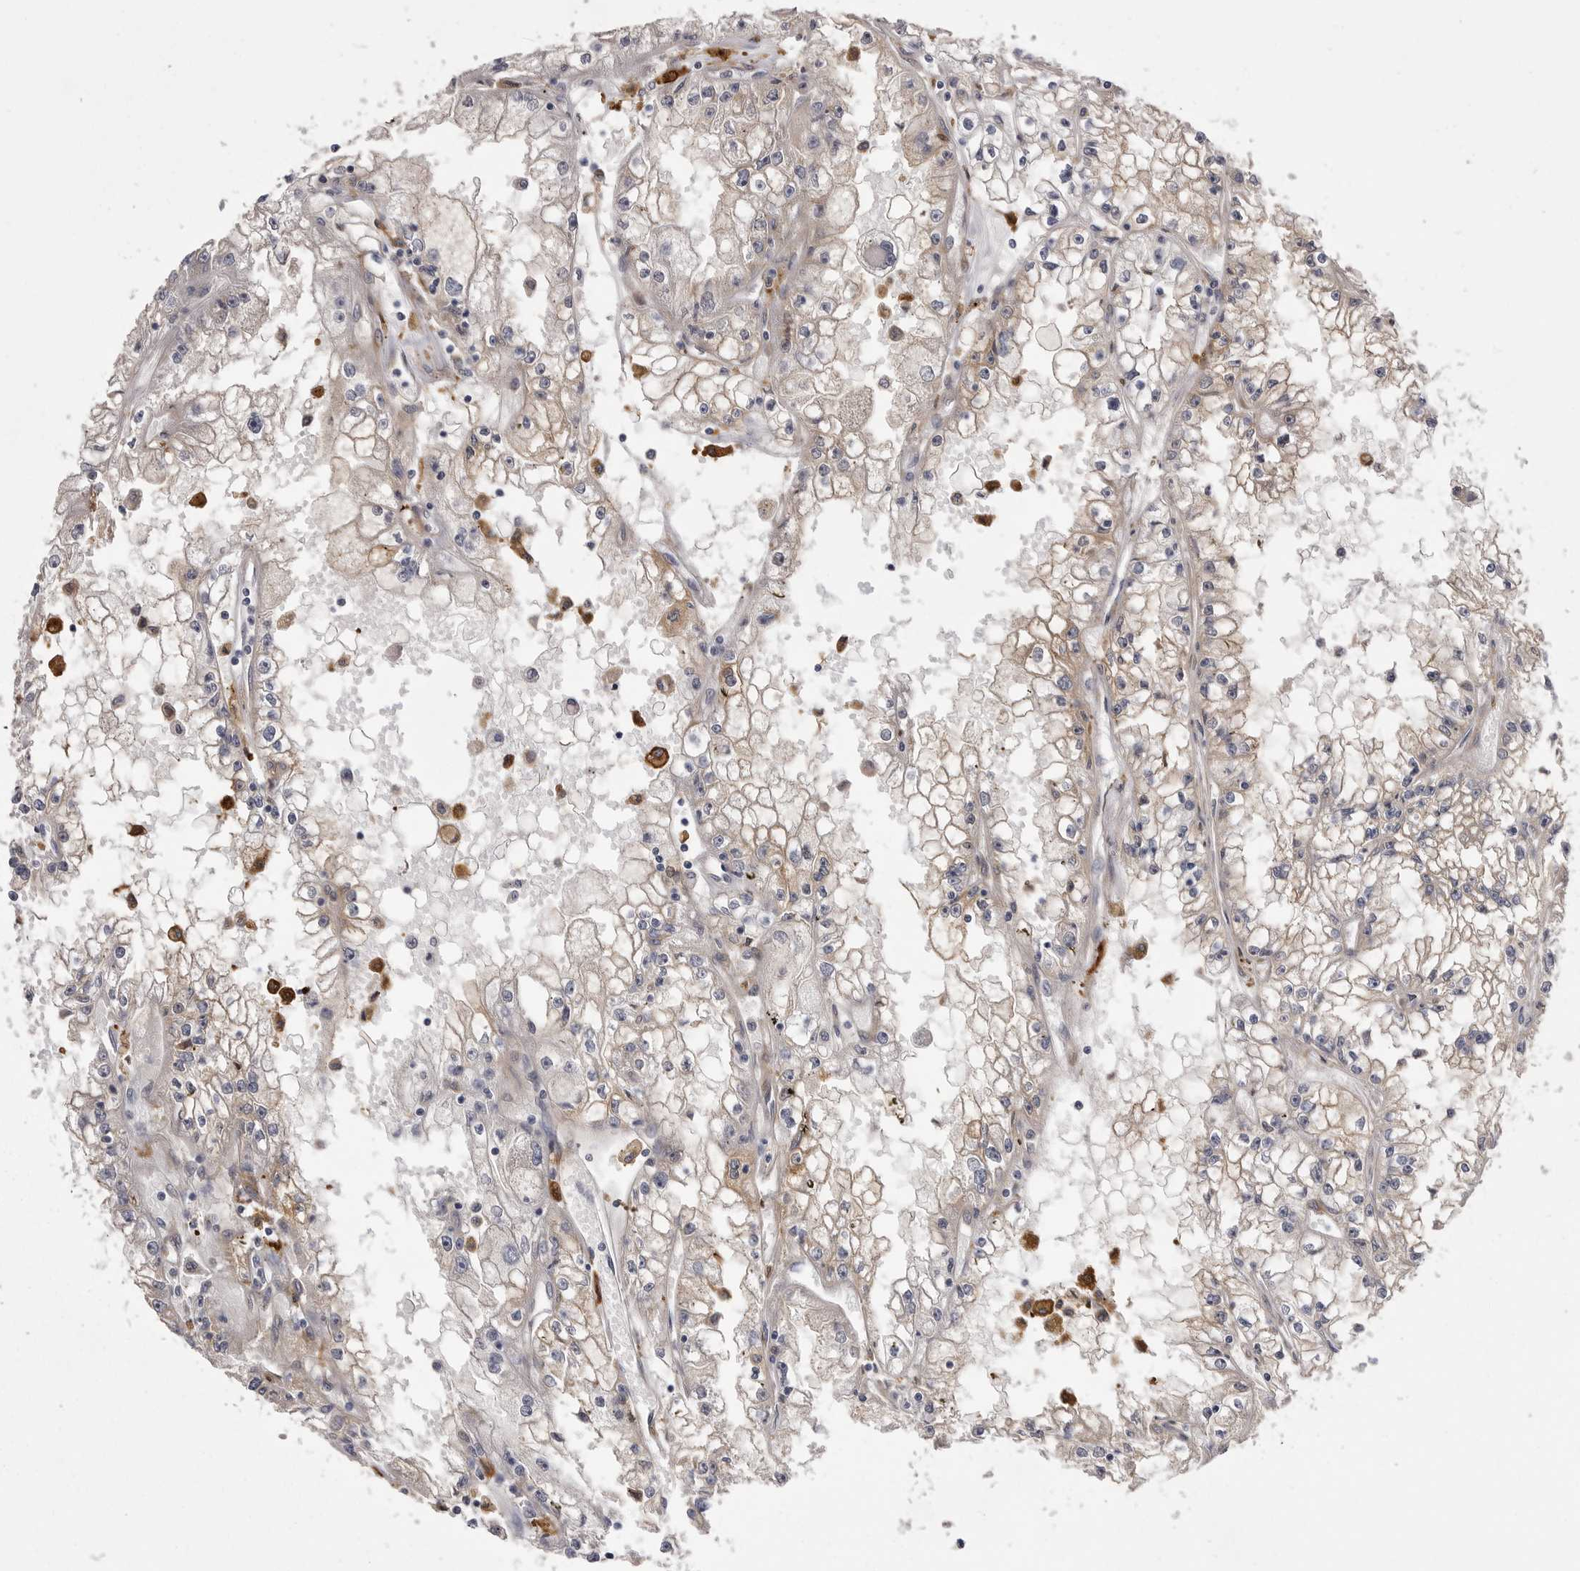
{"staining": {"intensity": "weak", "quantity": "<25%", "location": "cytoplasmic/membranous"}, "tissue": "renal cancer", "cell_type": "Tumor cells", "image_type": "cancer", "snomed": [{"axis": "morphology", "description": "Adenocarcinoma, NOS"}, {"axis": "topography", "description": "Kidney"}], "caption": "There is no significant expression in tumor cells of renal cancer.", "gene": "OSBPL9", "patient": {"sex": "male", "age": 56}}